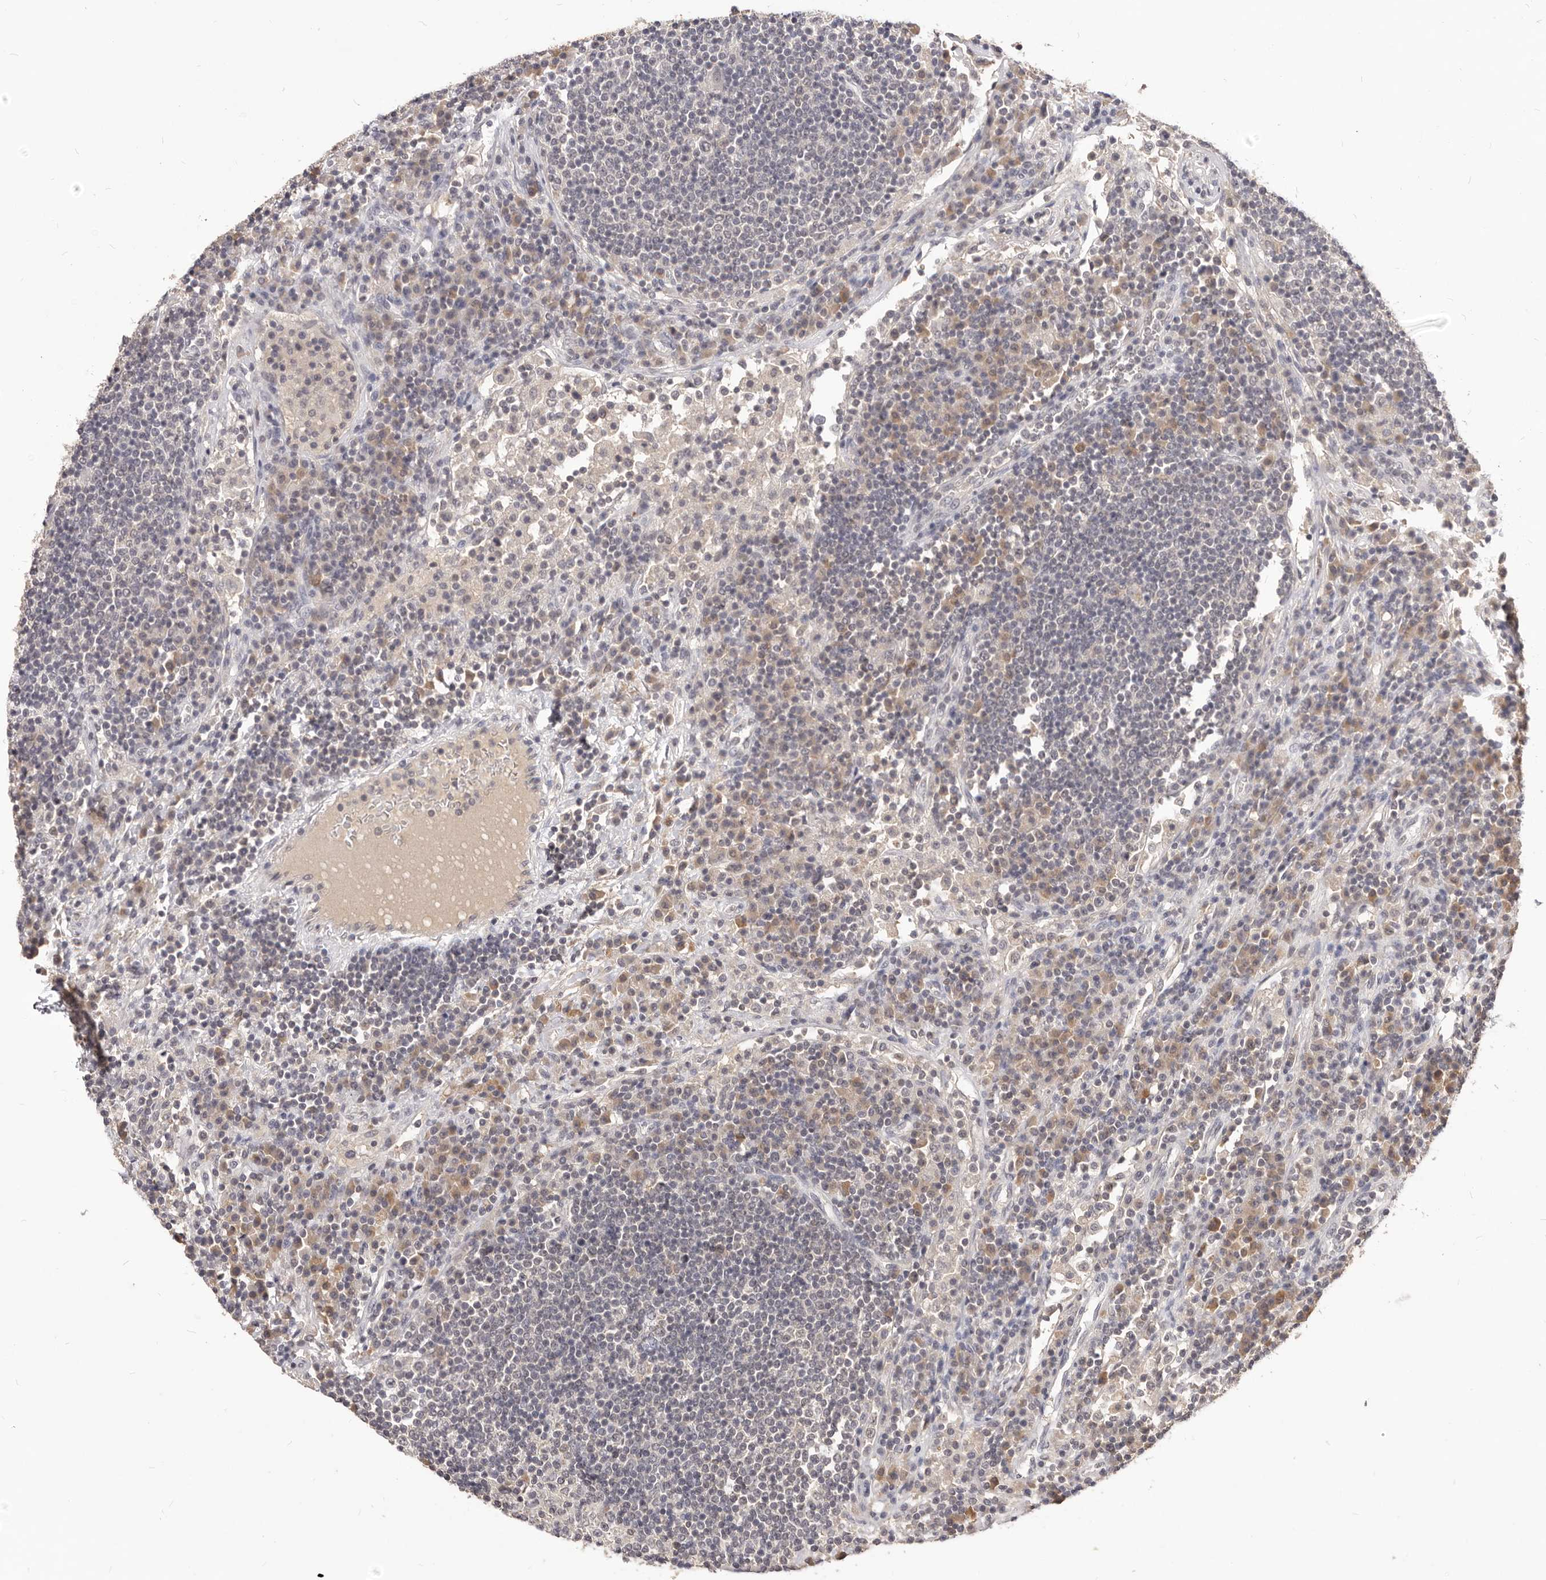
{"staining": {"intensity": "negative", "quantity": "none", "location": "none"}, "tissue": "lymph node", "cell_type": "Germinal center cells", "image_type": "normal", "snomed": [{"axis": "morphology", "description": "Normal tissue, NOS"}, {"axis": "topography", "description": "Lymph node"}], "caption": "Image shows no significant protein expression in germinal center cells of normal lymph node. The staining was performed using DAB (3,3'-diaminobenzidine) to visualize the protein expression in brown, while the nuclei were stained in blue with hematoxylin (Magnification: 20x).", "gene": "TSPAN13", "patient": {"sex": "female", "age": 53}}